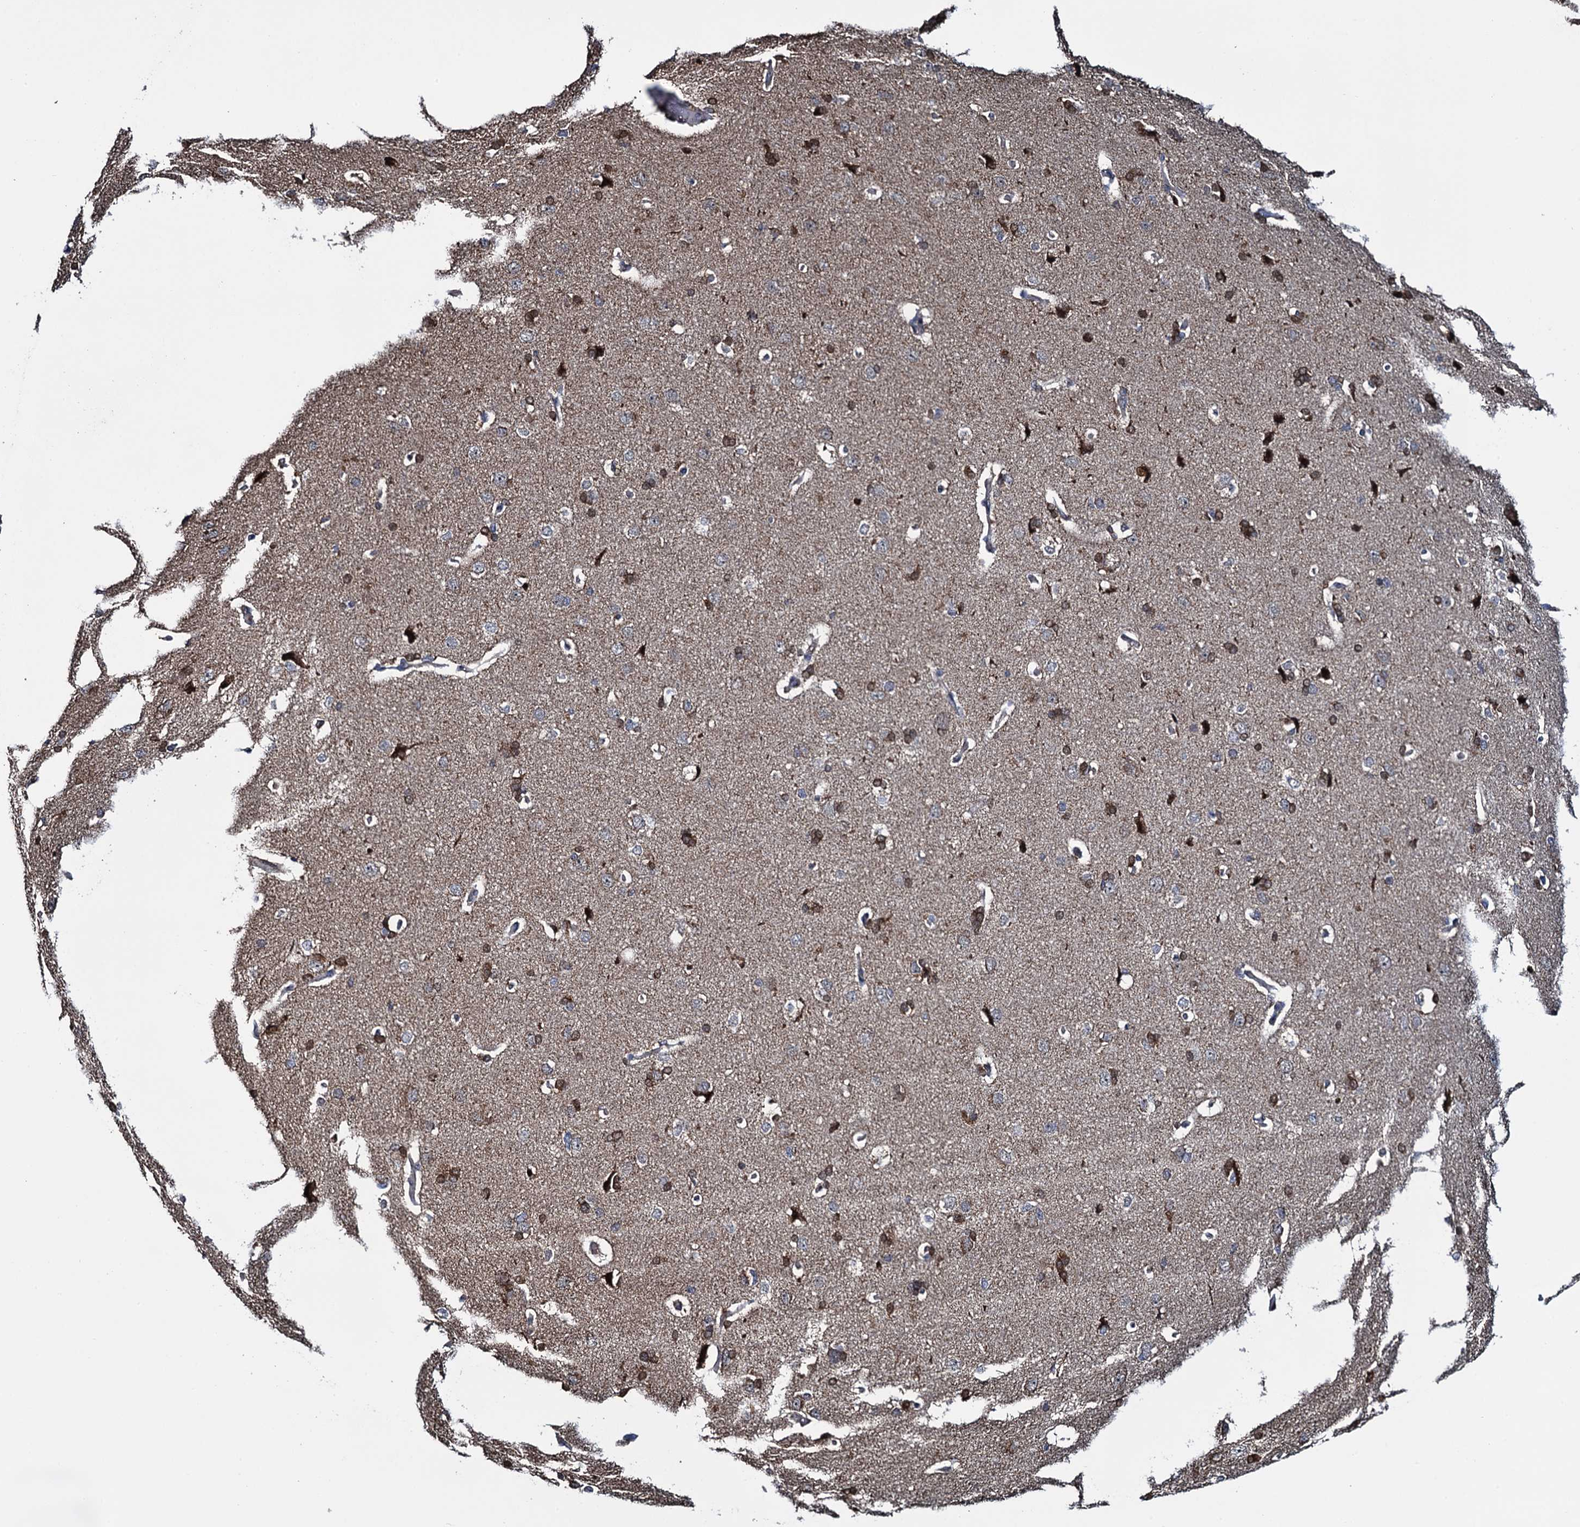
{"staining": {"intensity": "weak", "quantity": ">75%", "location": "cytoplasmic/membranous"}, "tissue": "cerebral cortex", "cell_type": "Endothelial cells", "image_type": "normal", "snomed": [{"axis": "morphology", "description": "Normal tissue, NOS"}, {"axis": "topography", "description": "Cerebral cortex"}], "caption": "Normal cerebral cortex exhibits weak cytoplasmic/membranous positivity in about >75% of endothelial cells, visualized by immunohistochemistry.", "gene": "CCDC102A", "patient": {"sex": "male", "age": 62}}